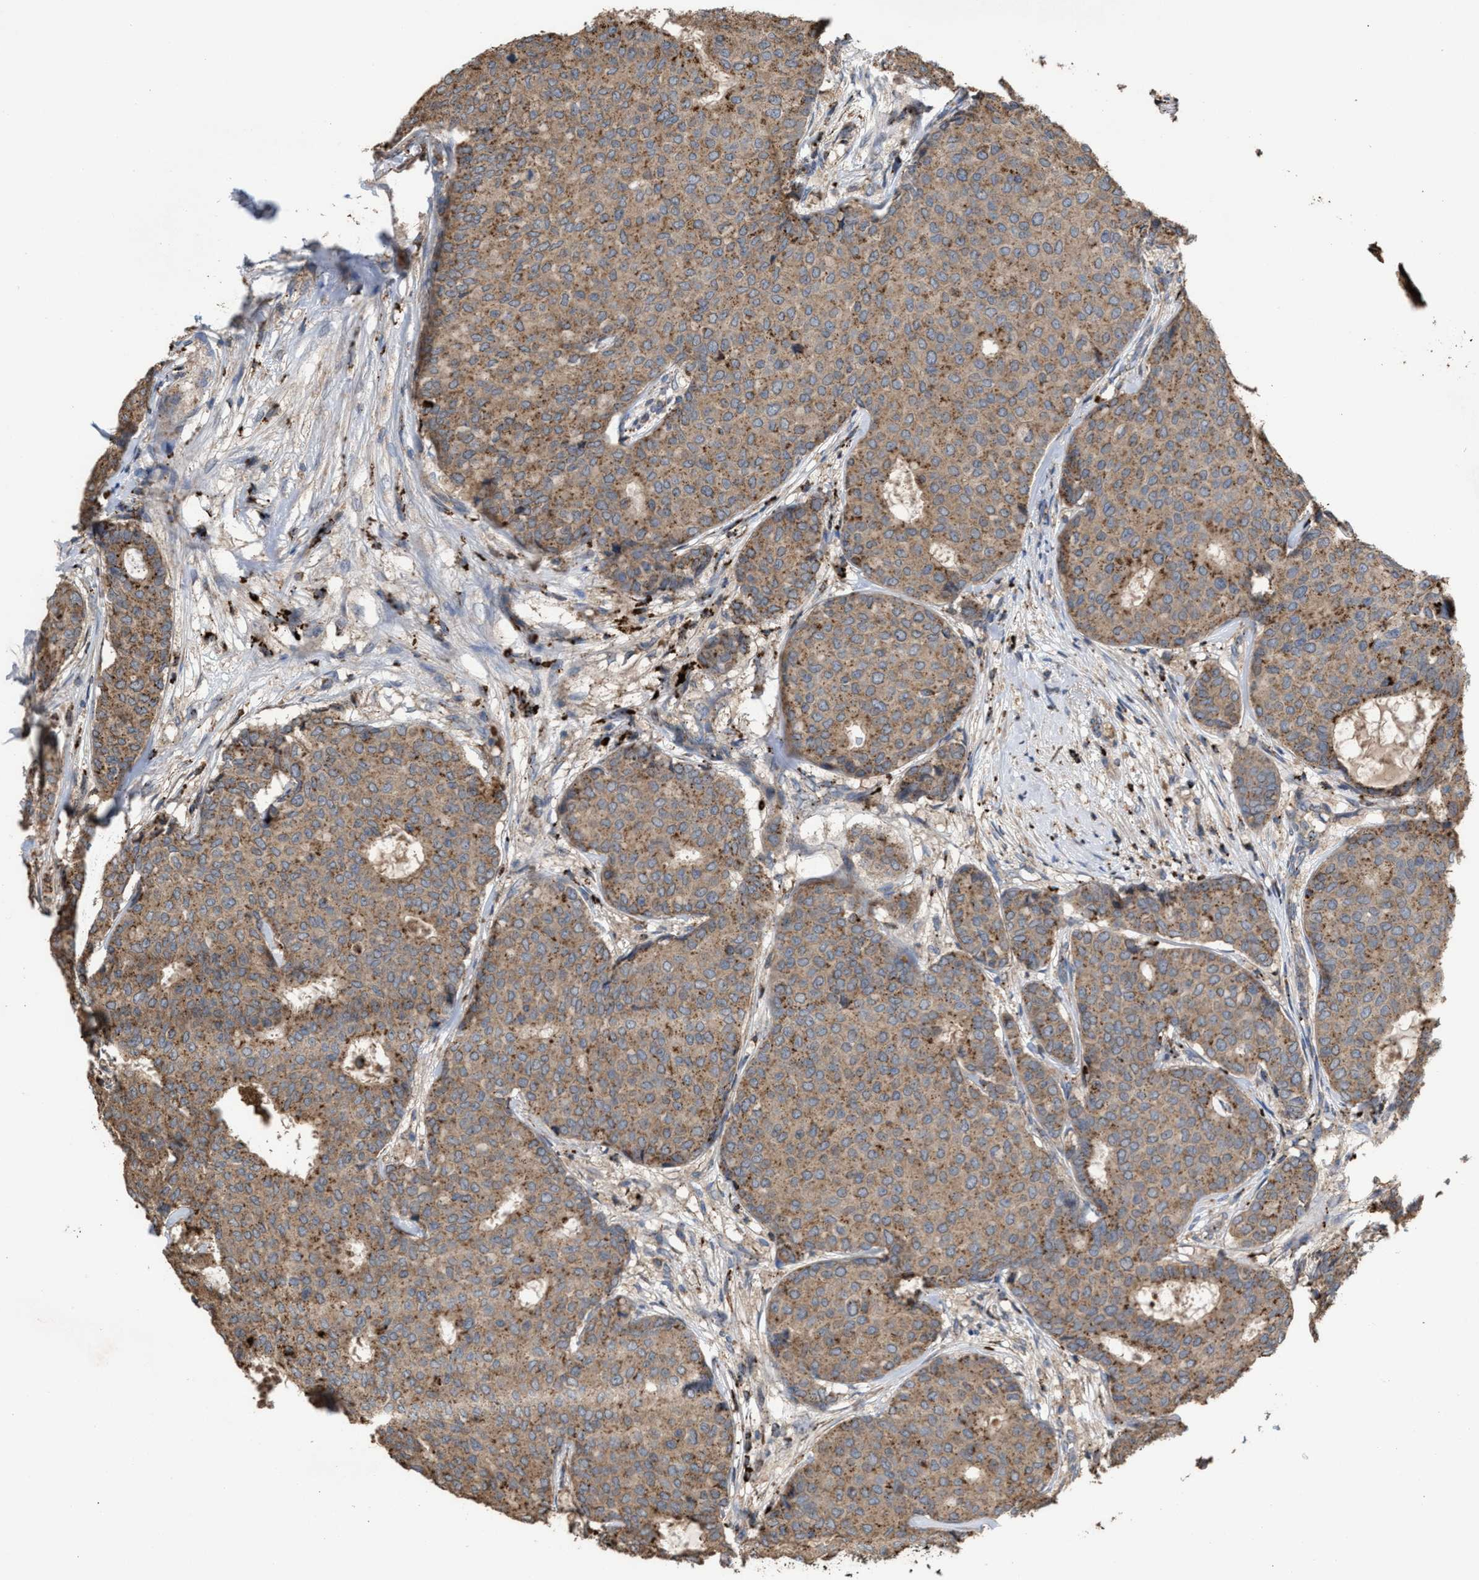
{"staining": {"intensity": "moderate", "quantity": ">75%", "location": "cytoplasmic/membranous"}, "tissue": "breast cancer", "cell_type": "Tumor cells", "image_type": "cancer", "snomed": [{"axis": "morphology", "description": "Duct carcinoma"}, {"axis": "topography", "description": "Breast"}], "caption": "Breast cancer tissue exhibits moderate cytoplasmic/membranous staining in about >75% of tumor cells", "gene": "ELMO3", "patient": {"sex": "female", "age": 75}}